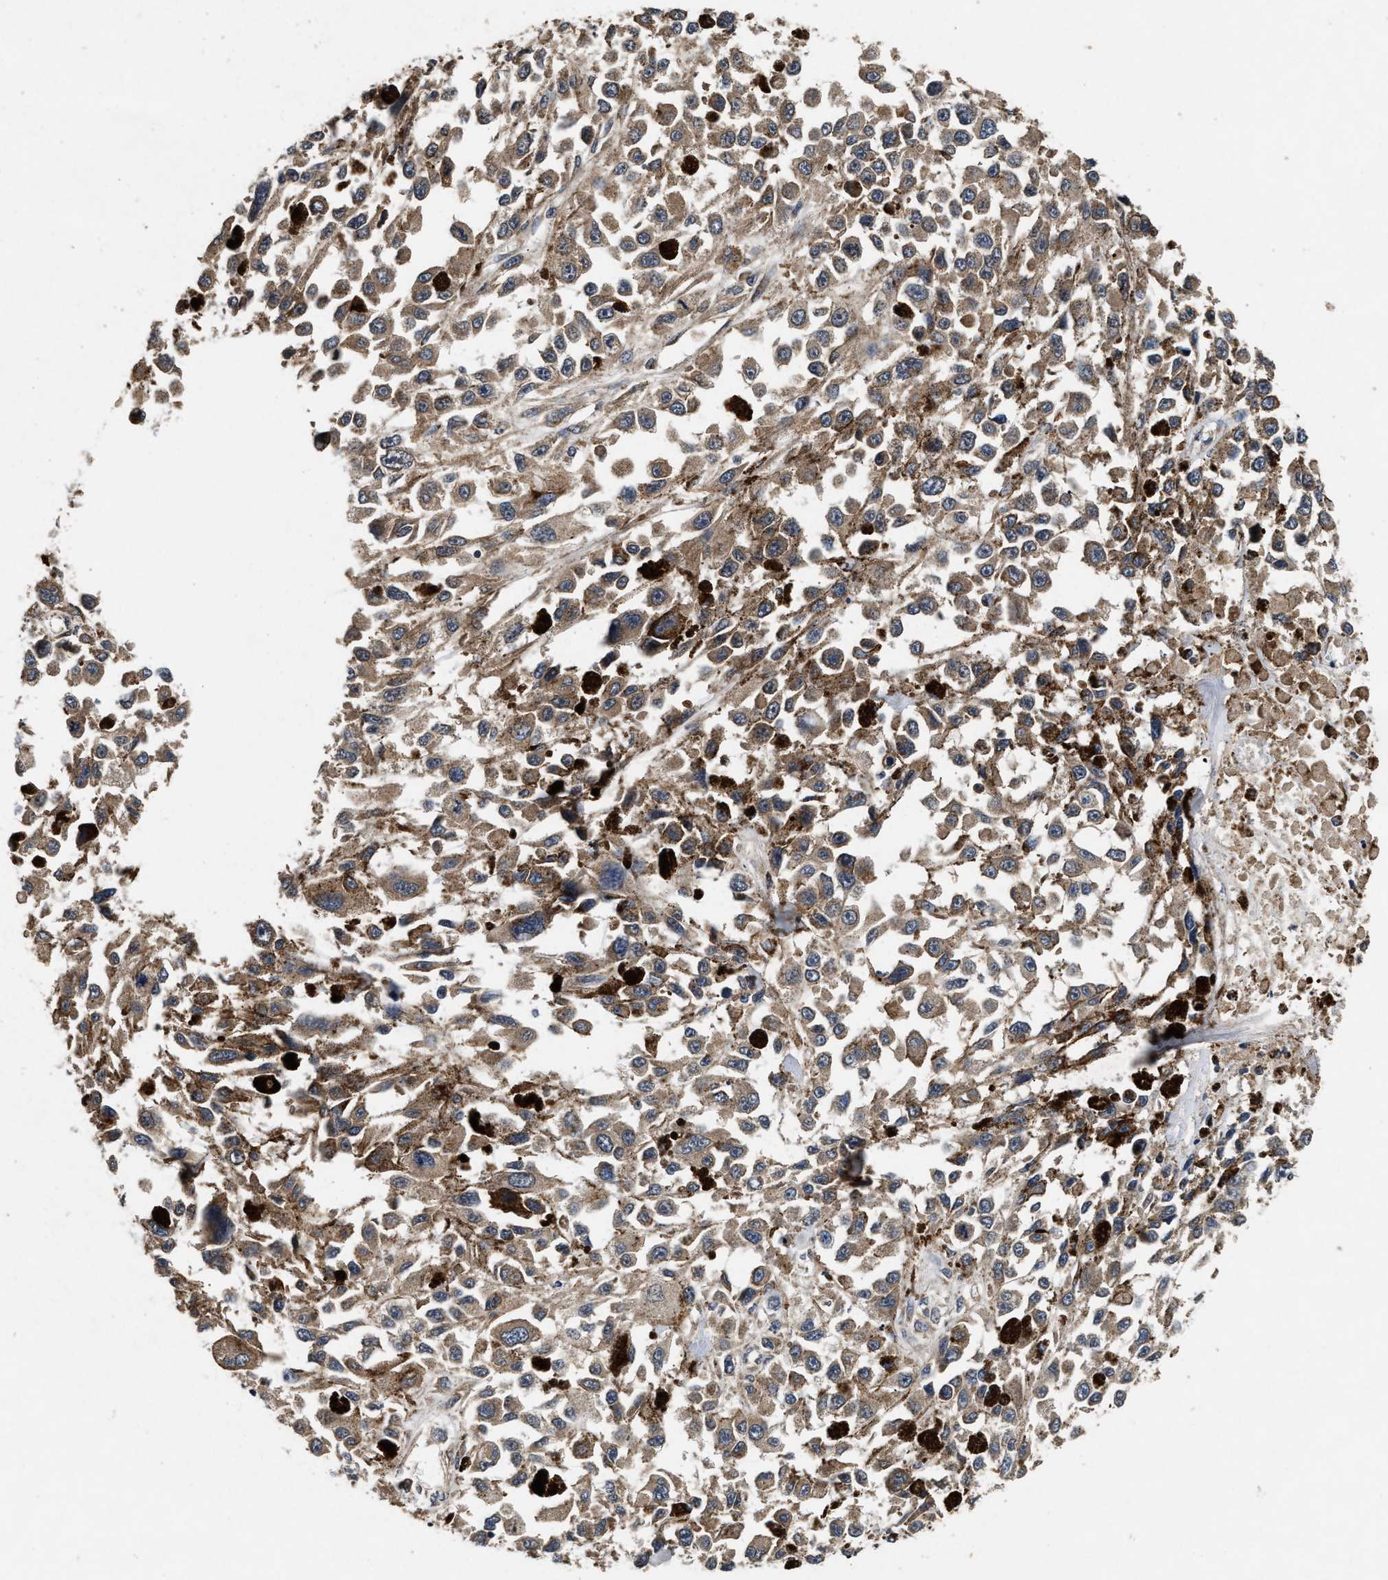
{"staining": {"intensity": "weak", "quantity": ">75%", "location": "cytoplasmic/membranous"}, "tissue": "melanoma", "cell_type": "Tumor cells", "image_type": "cancer", "snomed": [{"axis": "morphology", "description": "Malignant melanoma, Metastatic site"}, {"axis": "topography", "description": "Lymph node"}], "caption": "IHC photomicrograph of melanoma stained for a protein (brown), which exhibits low levels of weak cytoplasmic/membranous positivity in about >75% of tumor cells.", "gene": "PDAP1", "patient": {"sex": "male", "age": 59}}